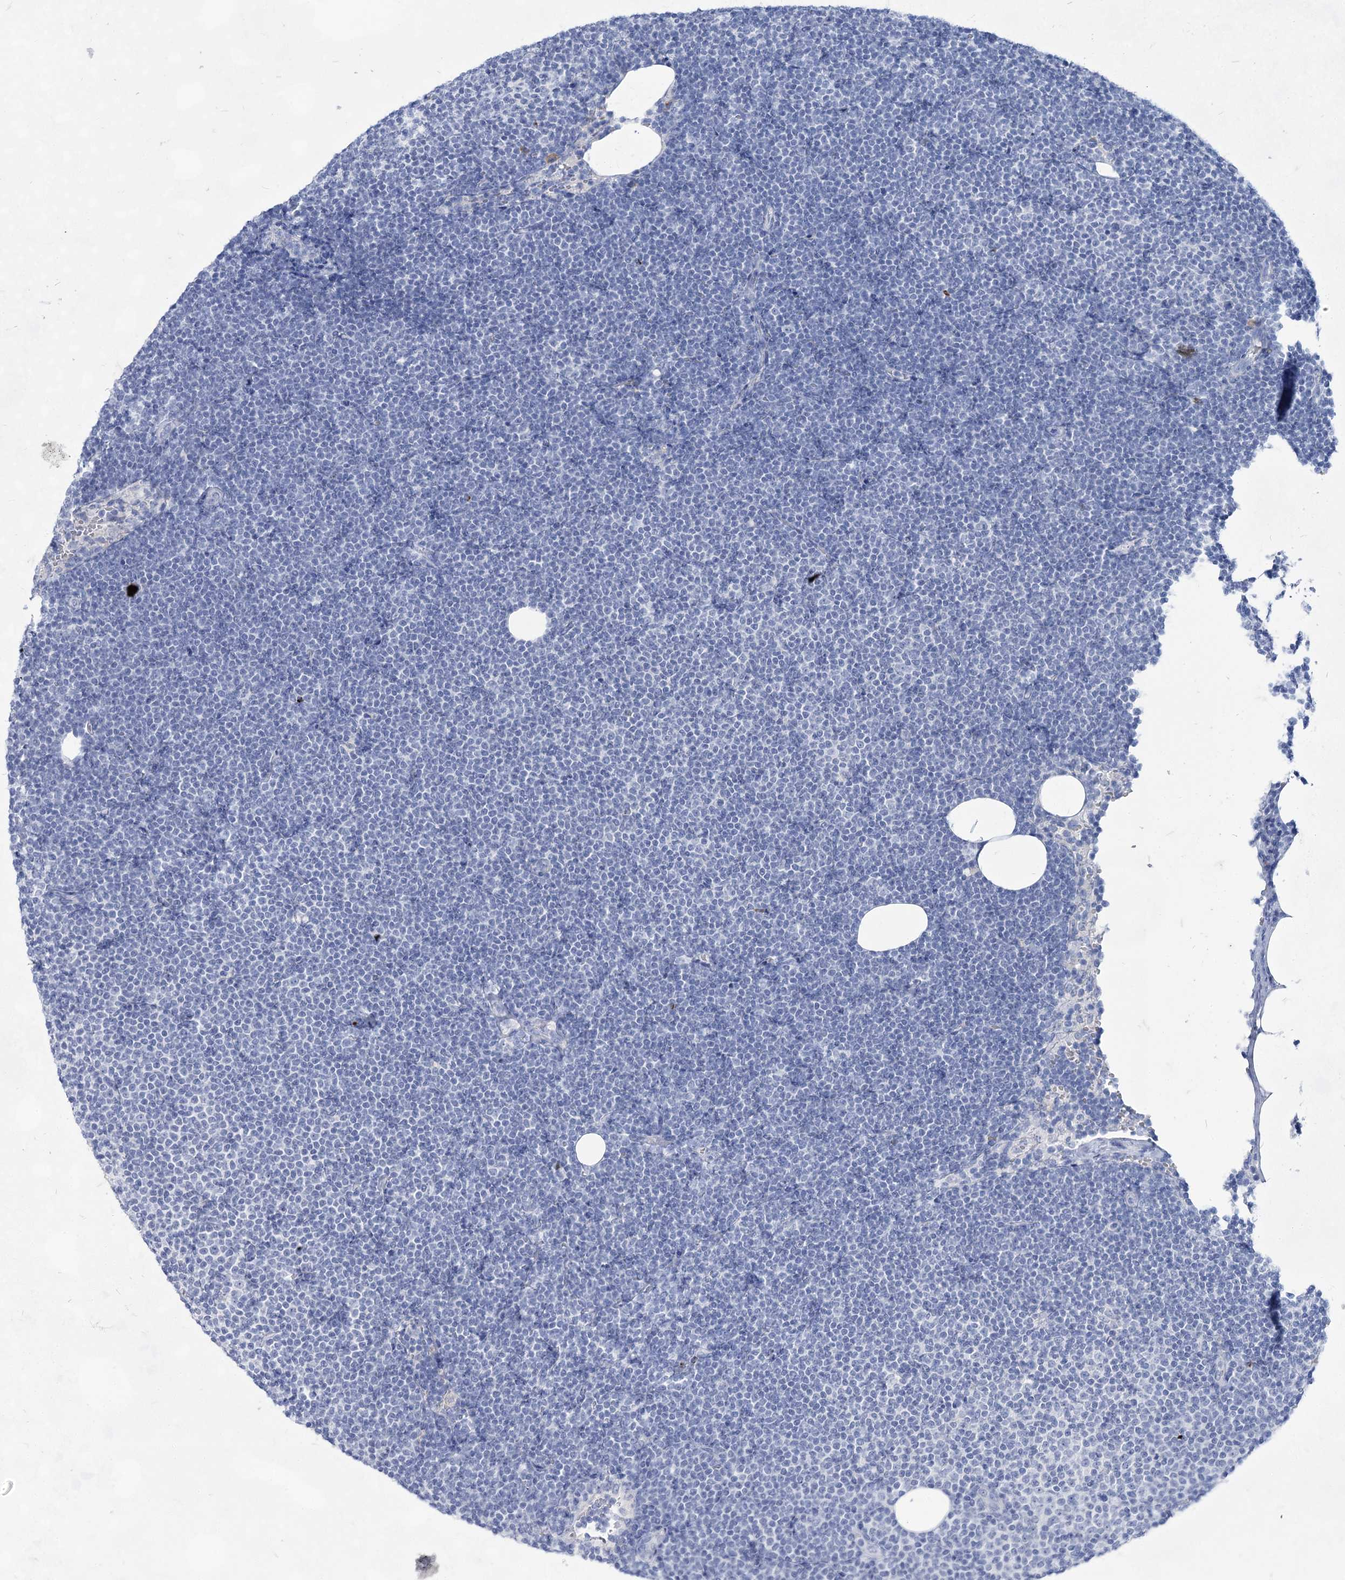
{"staining": {"intensity": "negative", "quantity": "none", "location": "none"}, "tissue": "lymphoma", "cell_type": "Tumor cells", "image_type": "cancer", "snomed": [{"axis": "morphology", "description": "Malignant lymphoma, non-Hodgkin's type, Low grade"}, {"axis": "topography", "description": "Lymph node"}], "caption": "The immunohistochemistry histopathology image has no significant staining in tumor cells of lymphoma tissue.", "gene": "ACRV1", "patient": {"sex": "female", "age": 53}}